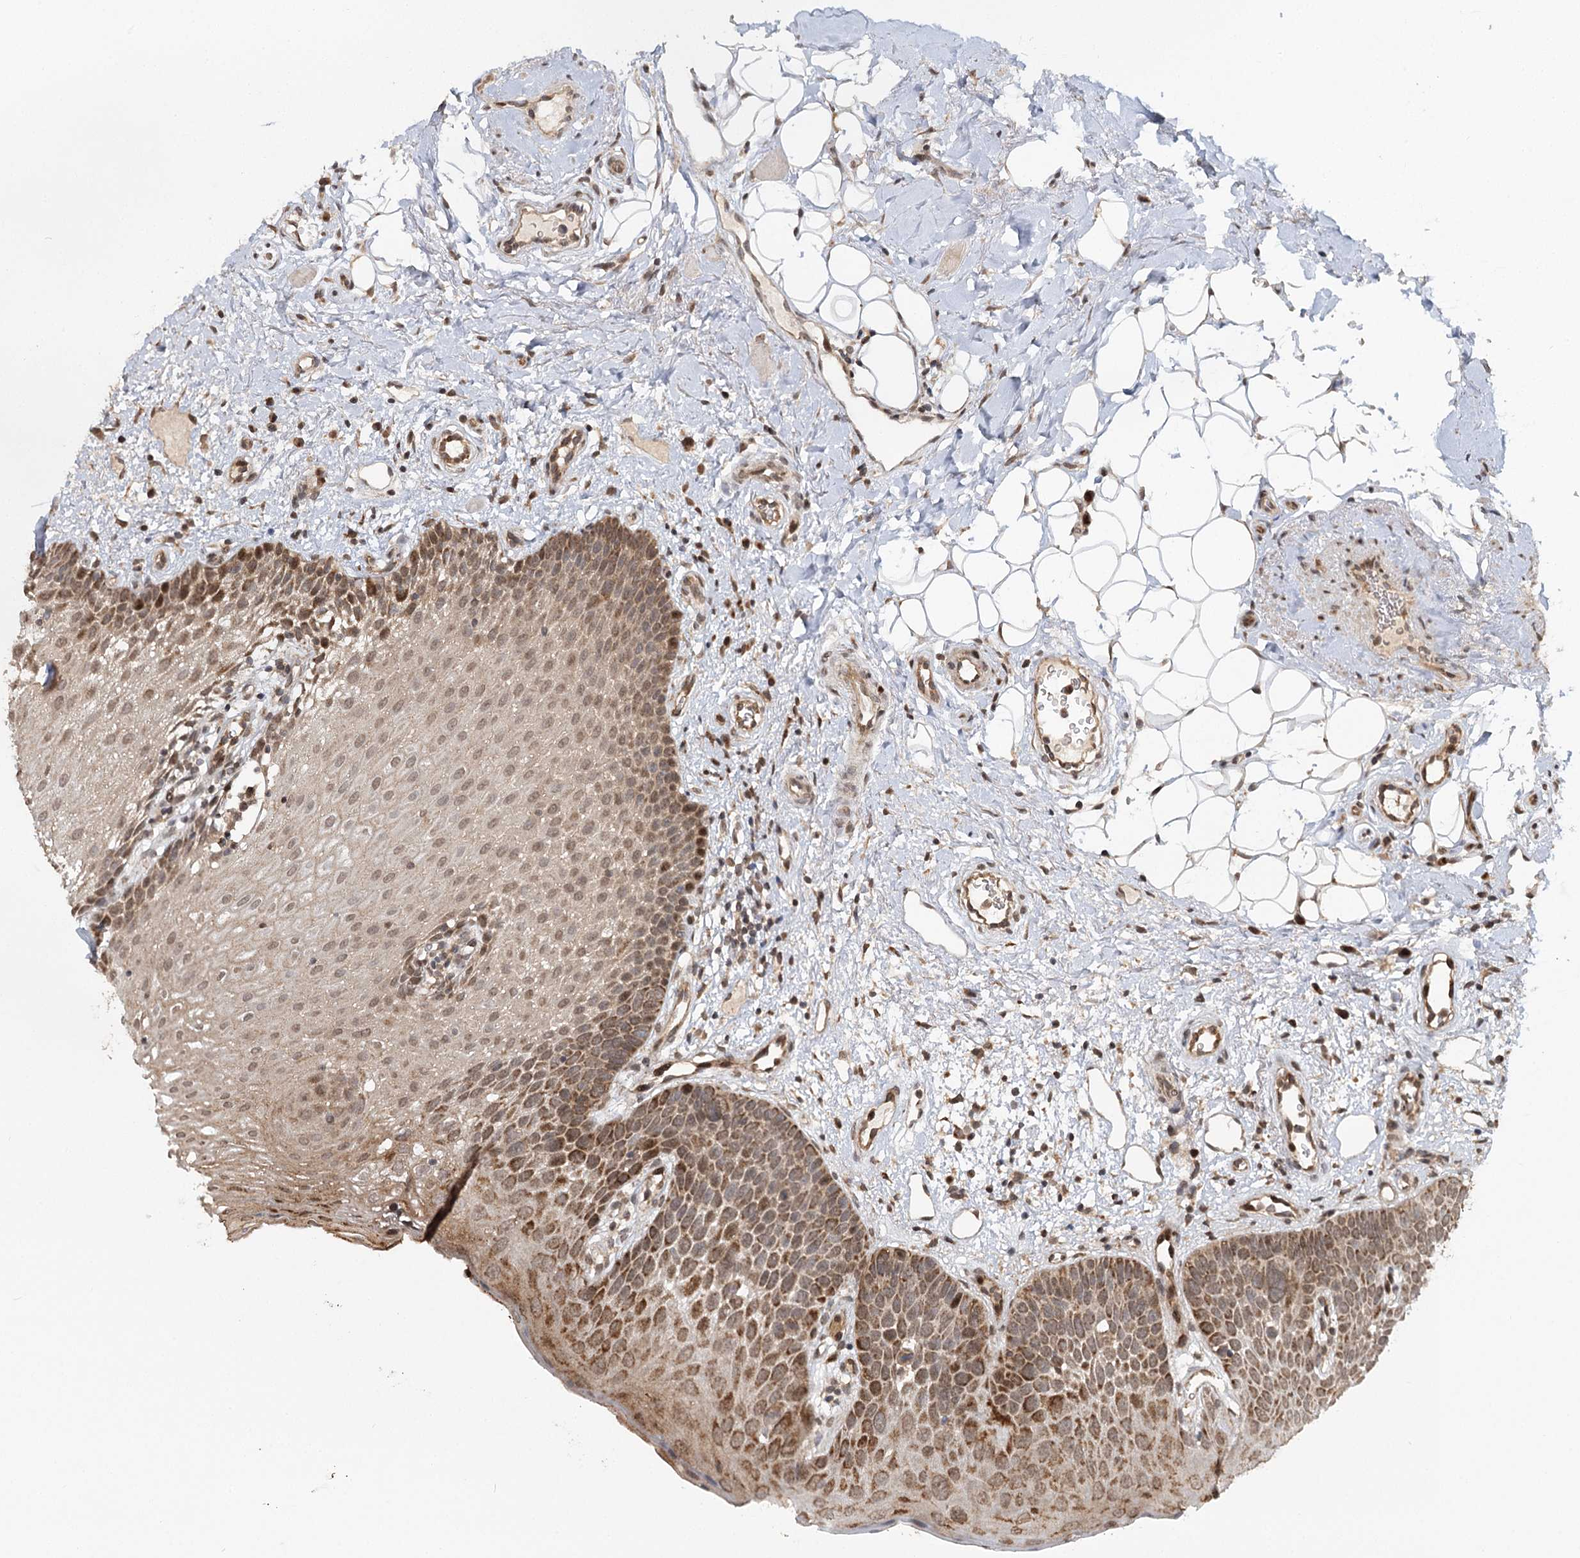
{"staining": {"intensity": "moderate", "quantity": ">75%", "location": "cytoplasmic/membranous,nuclear"}, "tissue": "oral mucosa", "cell_type": "Squamous epithelial cells", "image_type": "normal", "snomed": [{"axis": "morphology", "description": "No evidence of malignacy"}, {"axis": "topography", "description": "Oral tissue"}, {"axis": "topography", "description": "Head-Neck"}], "caption": "Protein staining of unremarkable oral mucosa reveals moderate cytoplasmic/membranous,nuclear positivity in approximately >75% of squamous epithelial cells. The staining was performed using DAB, with brown indicating positive protein expression. Nuclei are stained blue with hematoxylin.", "gene": "ZNRF3", "patient": {"sex": "male", "age": 68}}